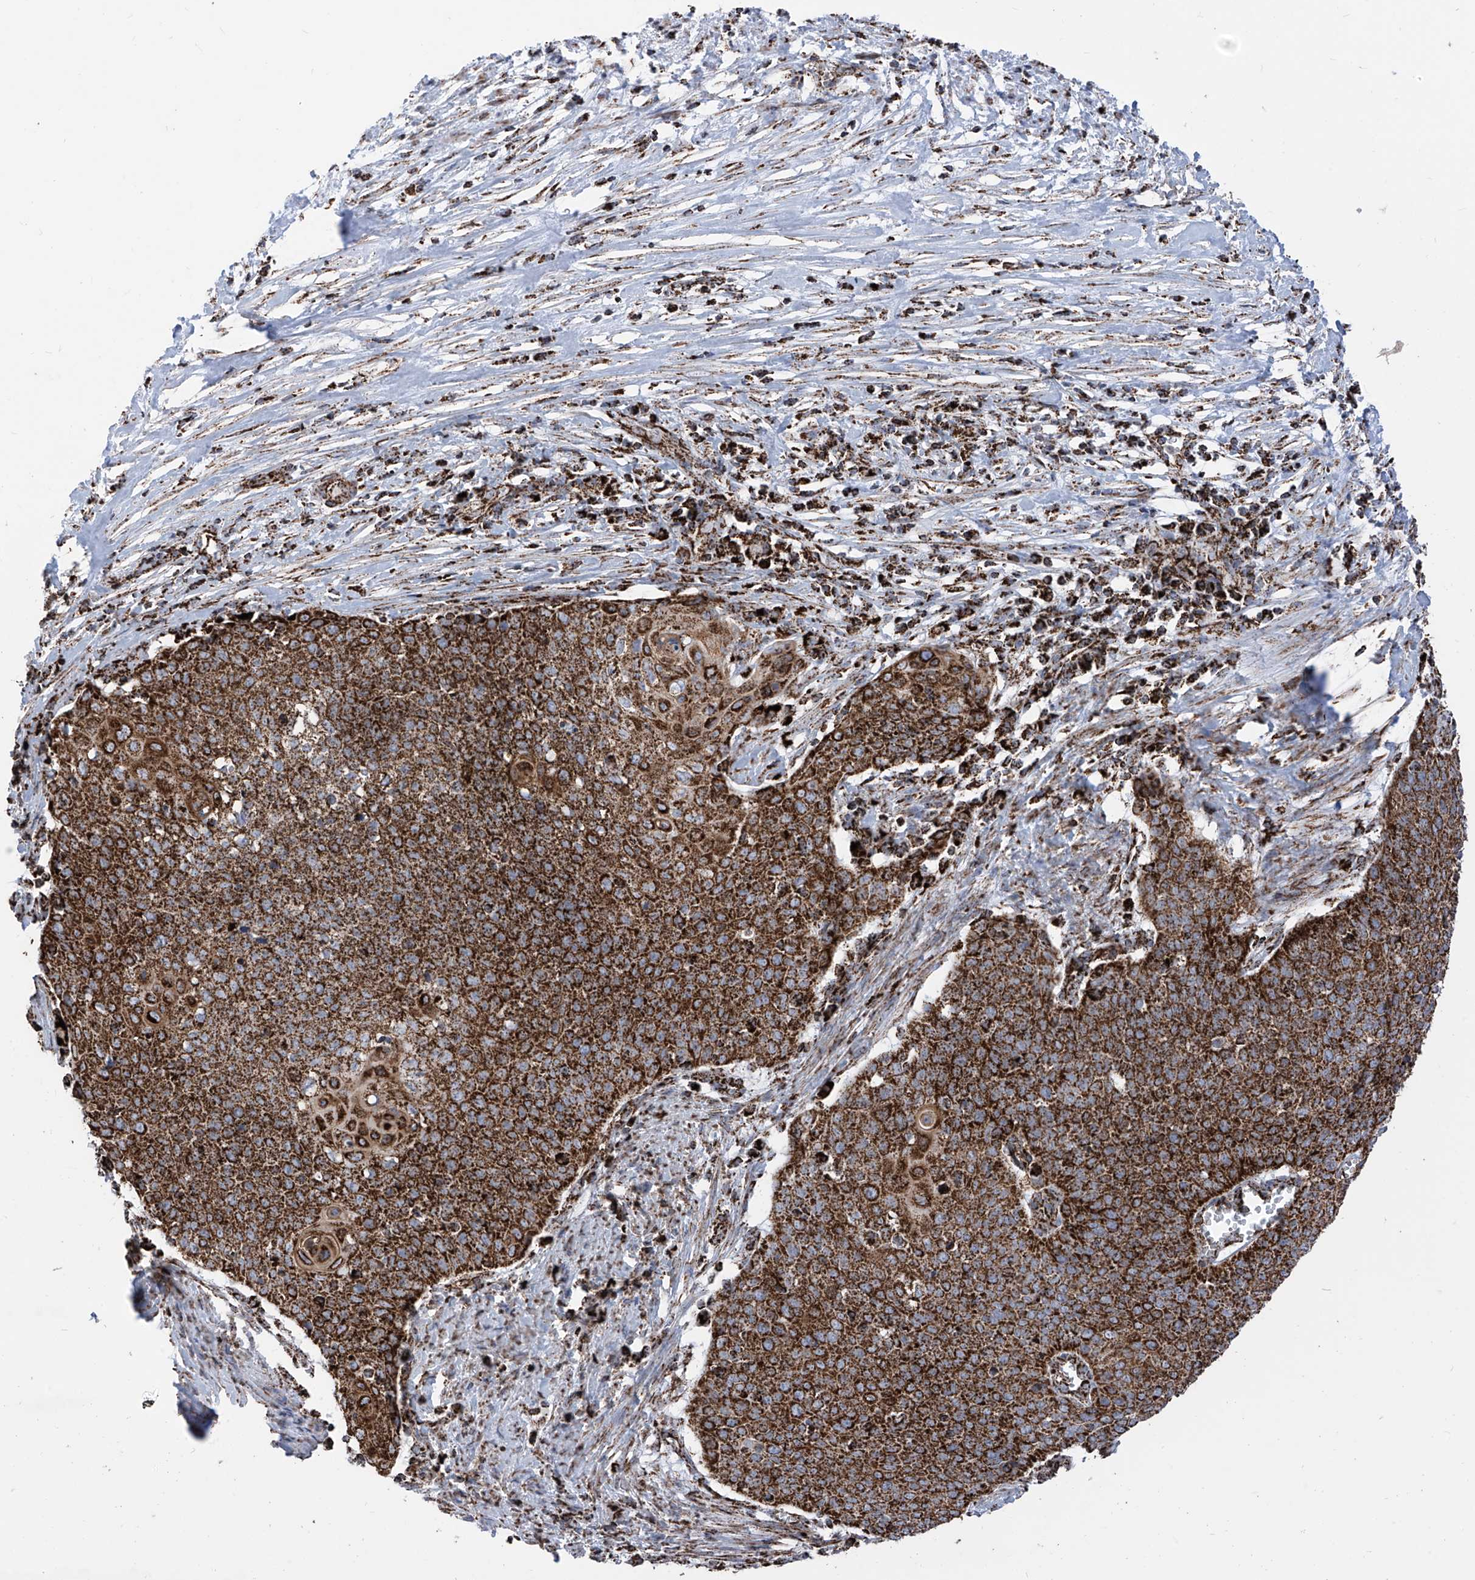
{"staining": {"intensity": "strong", "quantity": ">75%", "location": "cytoplasmic/membranous"}, "tissue": "cervical cancer", "cell_type": "Tumor cells", "image_type": "cancer", "snomed": [{"axis": "morphology", "description": "Squamous cell carcinoma, NOS"}, {"axis": "topography", "description": "Cervix"}], "caption": "Cervical cancer (squamous cell carcinoma) tissue reveals strong cytoplasmic/membranous positivity in approximately >75% of tumor cells, visualized by immunohistochemistry.", "gene": "COX5B", "patient": {"sex": "female", "age": 39}}